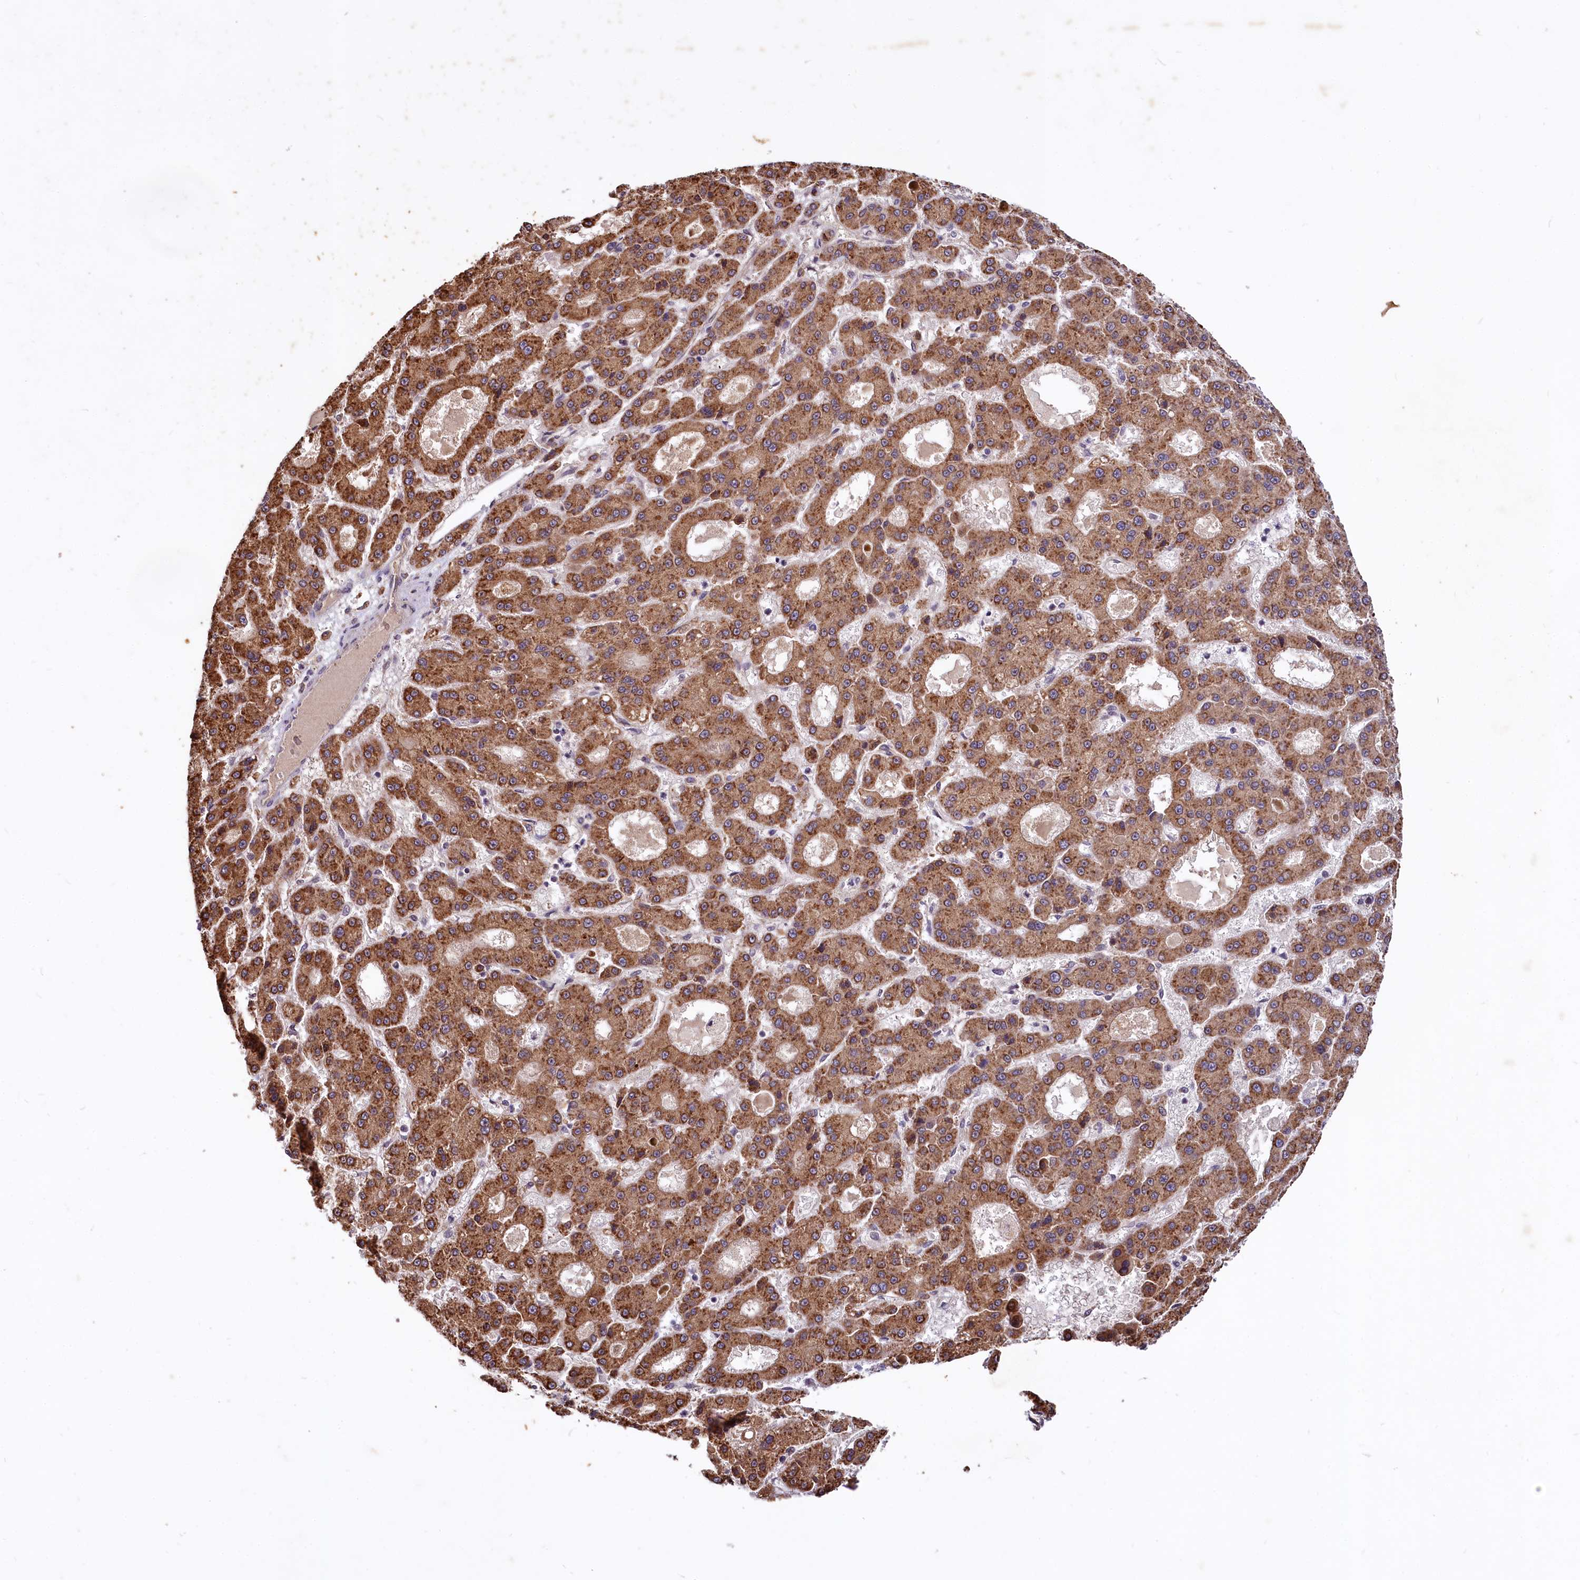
{"staining": {"intensity": "strong", "quantity": ">75%", "location": "cytoplasmic/membranous"}, "tissue": "liver cancer", "cell_type": "Tumor cells", "image_type": "cancer", "snomed": [{"axis": "morphology", "description": "Carcinoma, Hepatocellular, NOS"}, {"axis": "topography", "description": "Liver"}], "caption": "Immunohistochemical staining of human liver hepatocellular carcinoma displays high levels of strong cytoplasmic/membranous protein staining in about >75% of tumor cells.", "gene": "UBE3A", "patient": {"sex": "male", "age": 70}}